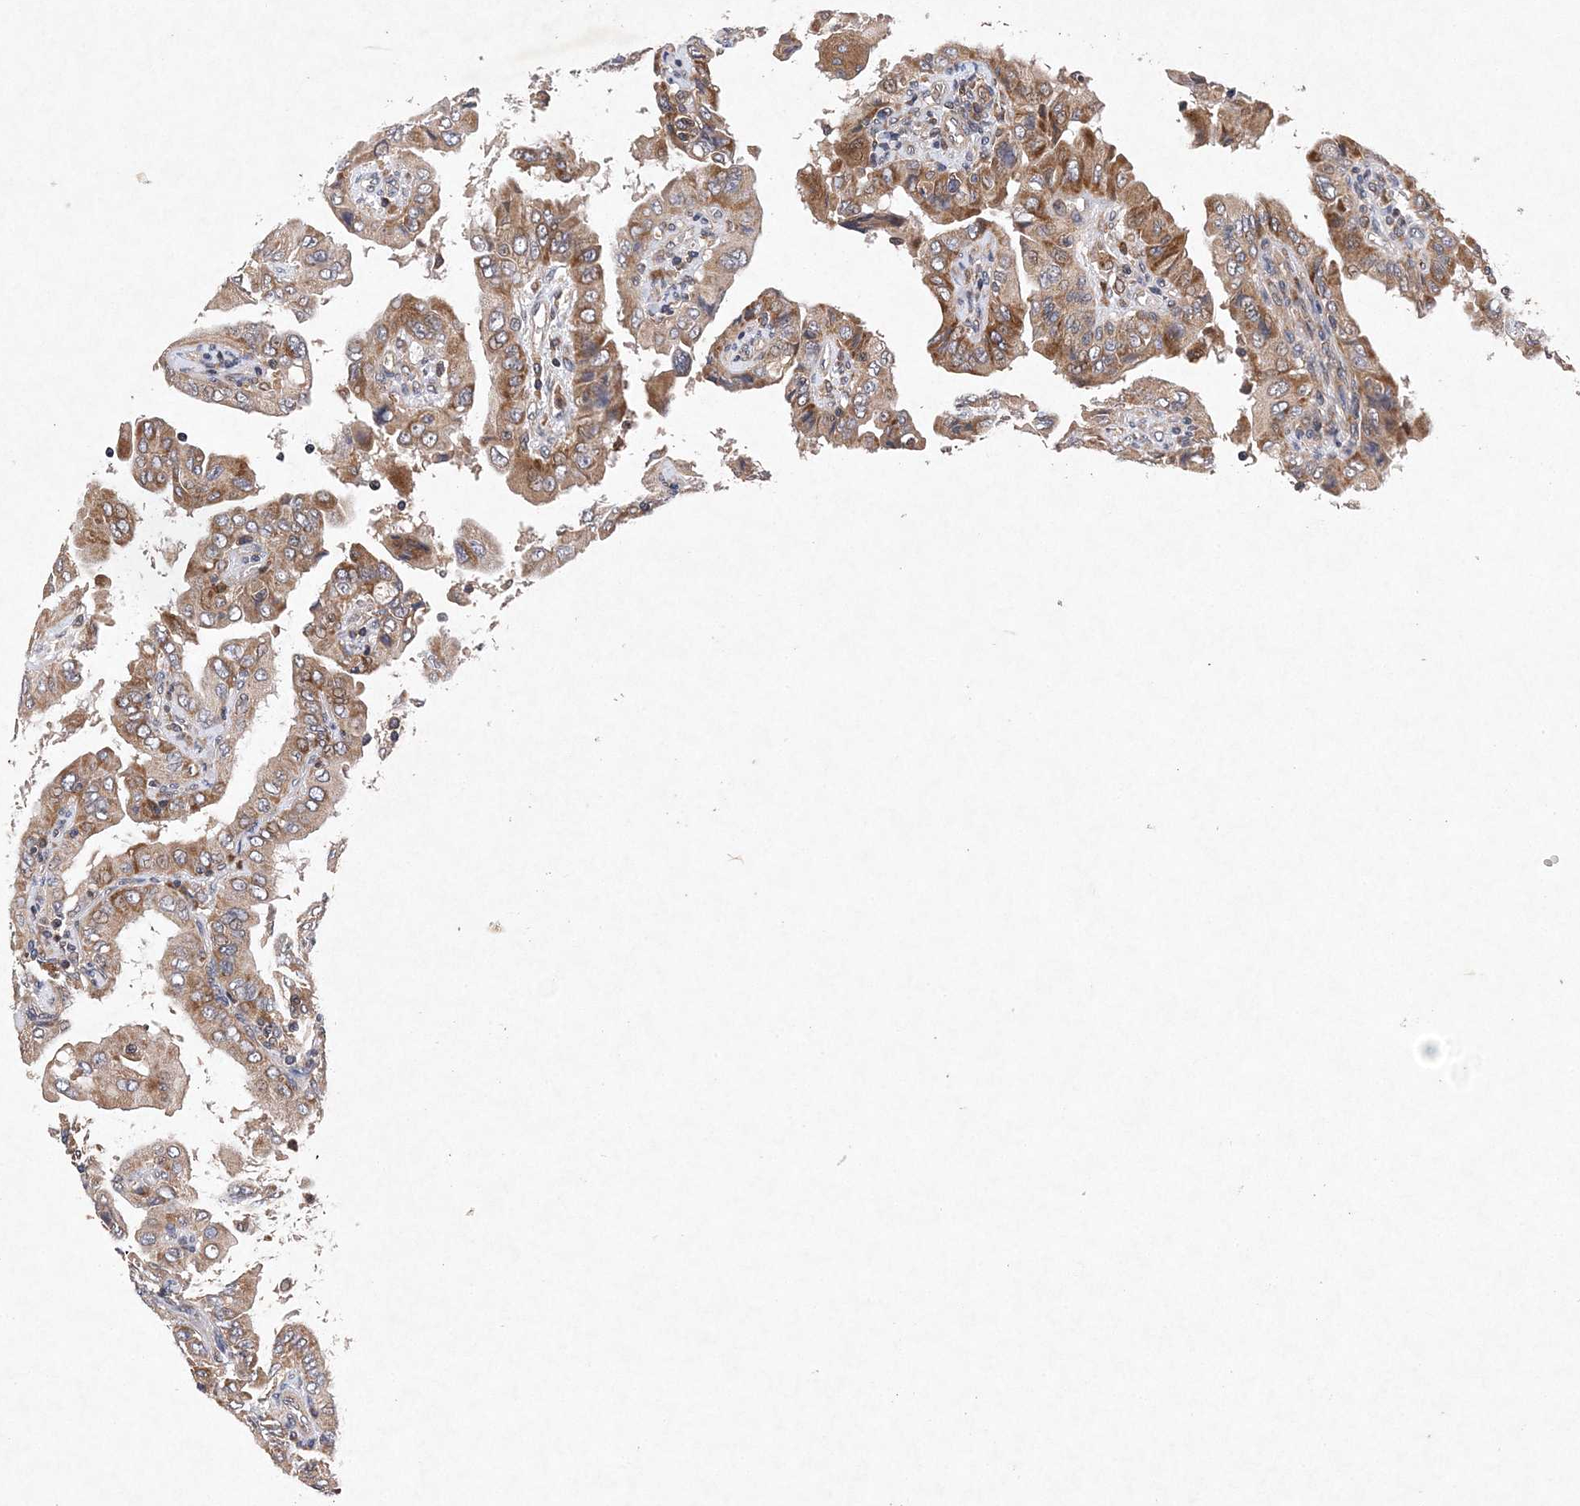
{"staining": {"intensity": "moderate", "quantity": ">75%", "location": "cytoplasmic/membranous"}, "tissue": "thyroid cancer", "cell_type": "Tumor cells", "image_type": "cancer", "snomed": [{"axis": "morphology", "description": "Papillary adenocarcinoma, NOS"}, {"axis": "topography", "description": "Thyroid gland"}], "caption": "This is an image of IHC staining of thyroid cancer, which shows moderate staining in the cytoplasmic/membranous of tumor cells.", "gene": "PROSER1", "patient": {"sex": "male", "age": 33}}